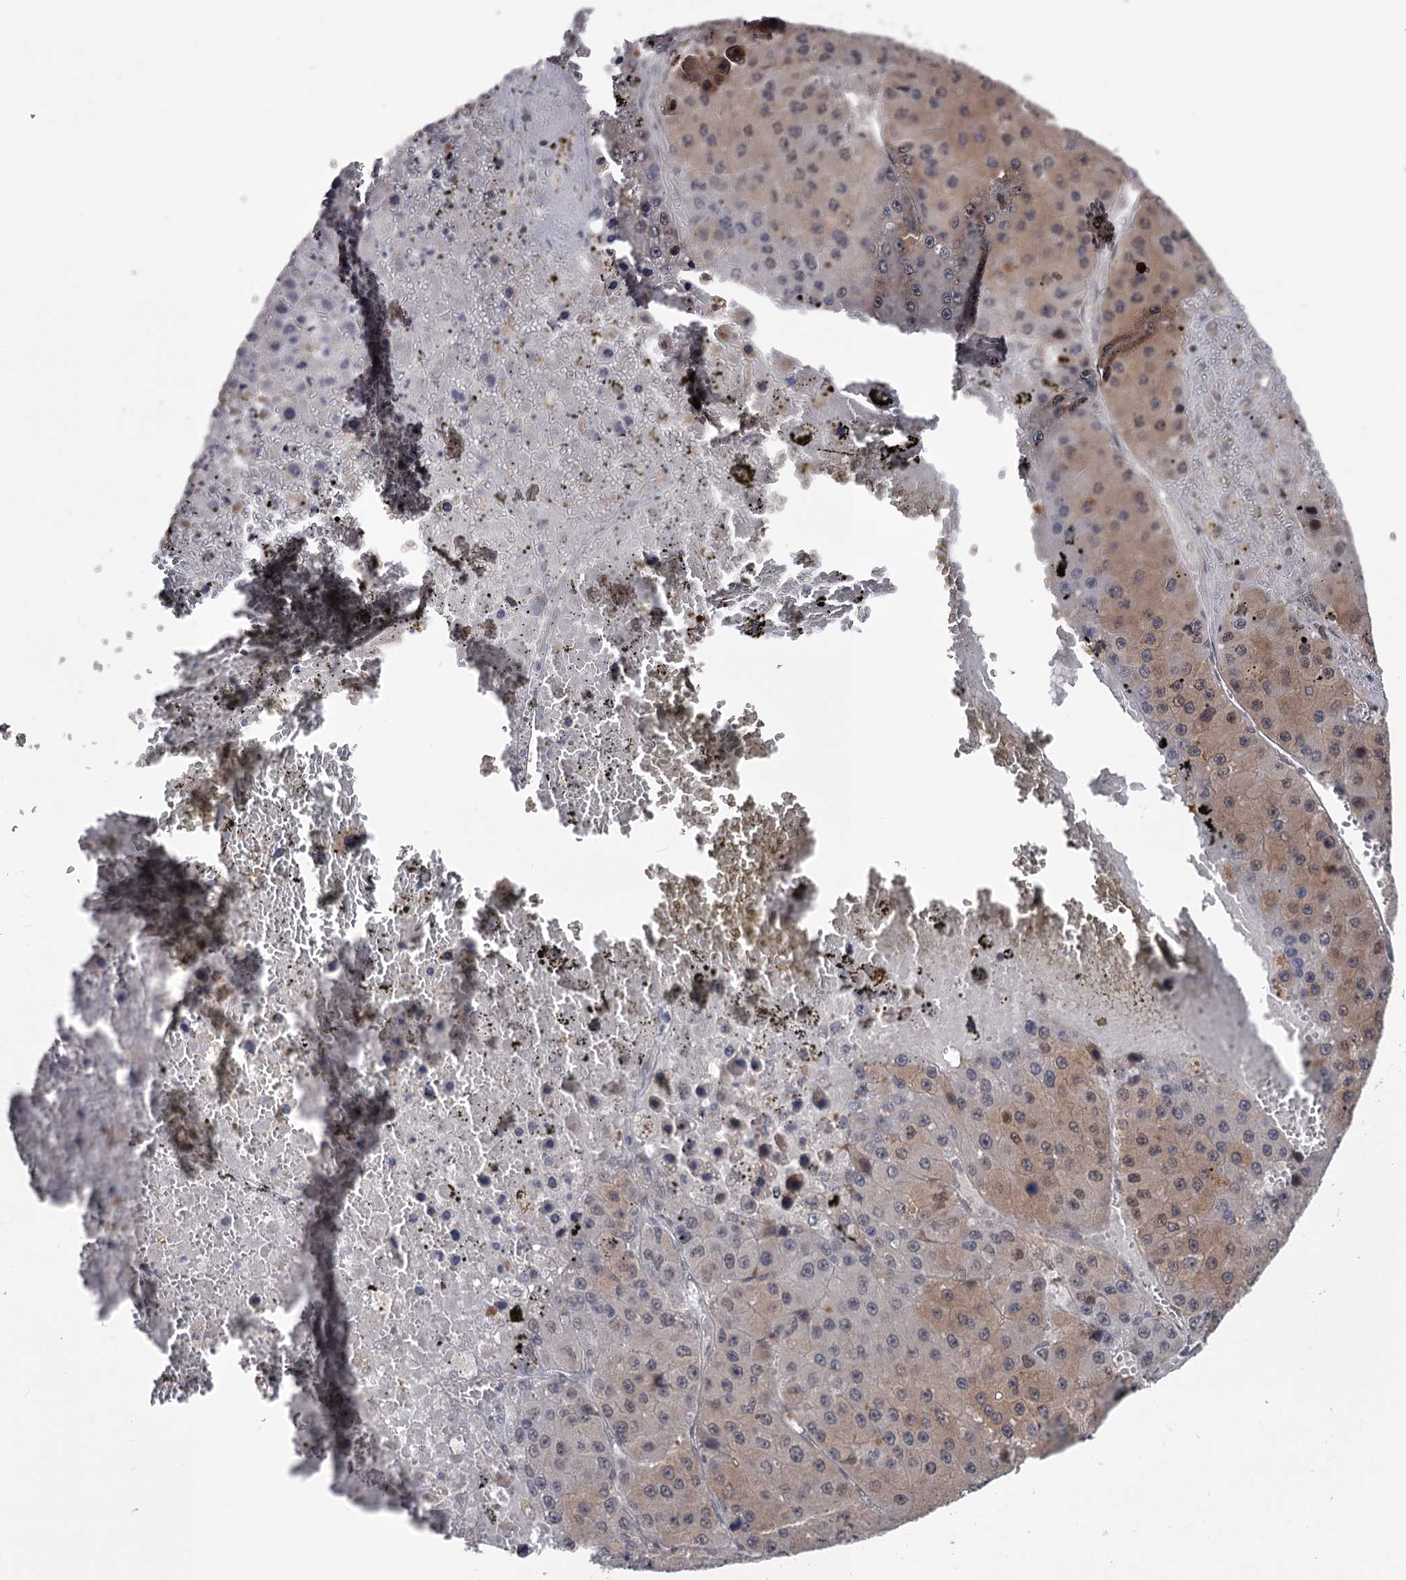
{"staining": {"intensity": "weak", "quantity": "25%-75%", "location": "cytoplasmic/membranous,nuclear"}, "tissue": "liver cancer", "cell_type": "Tumor cells", "image_type": "cancer", "snomed": [{"axis": "morphology", "description": "Carcinoma, Hepatocellular, NOS"}, {"axis": "topography", "description": "Liver"}], "caption": "Liver hepatocellular carcinoma was stained to show a protein in brown. There is low levels of weak cytoplasmic/membranous and nuclear expression in about 25%-75% of tumor cells. (IHC, brightfield microscopy, high magnification).", "gene": "DAO", "patient": {"sex": "female", "age": 73}}